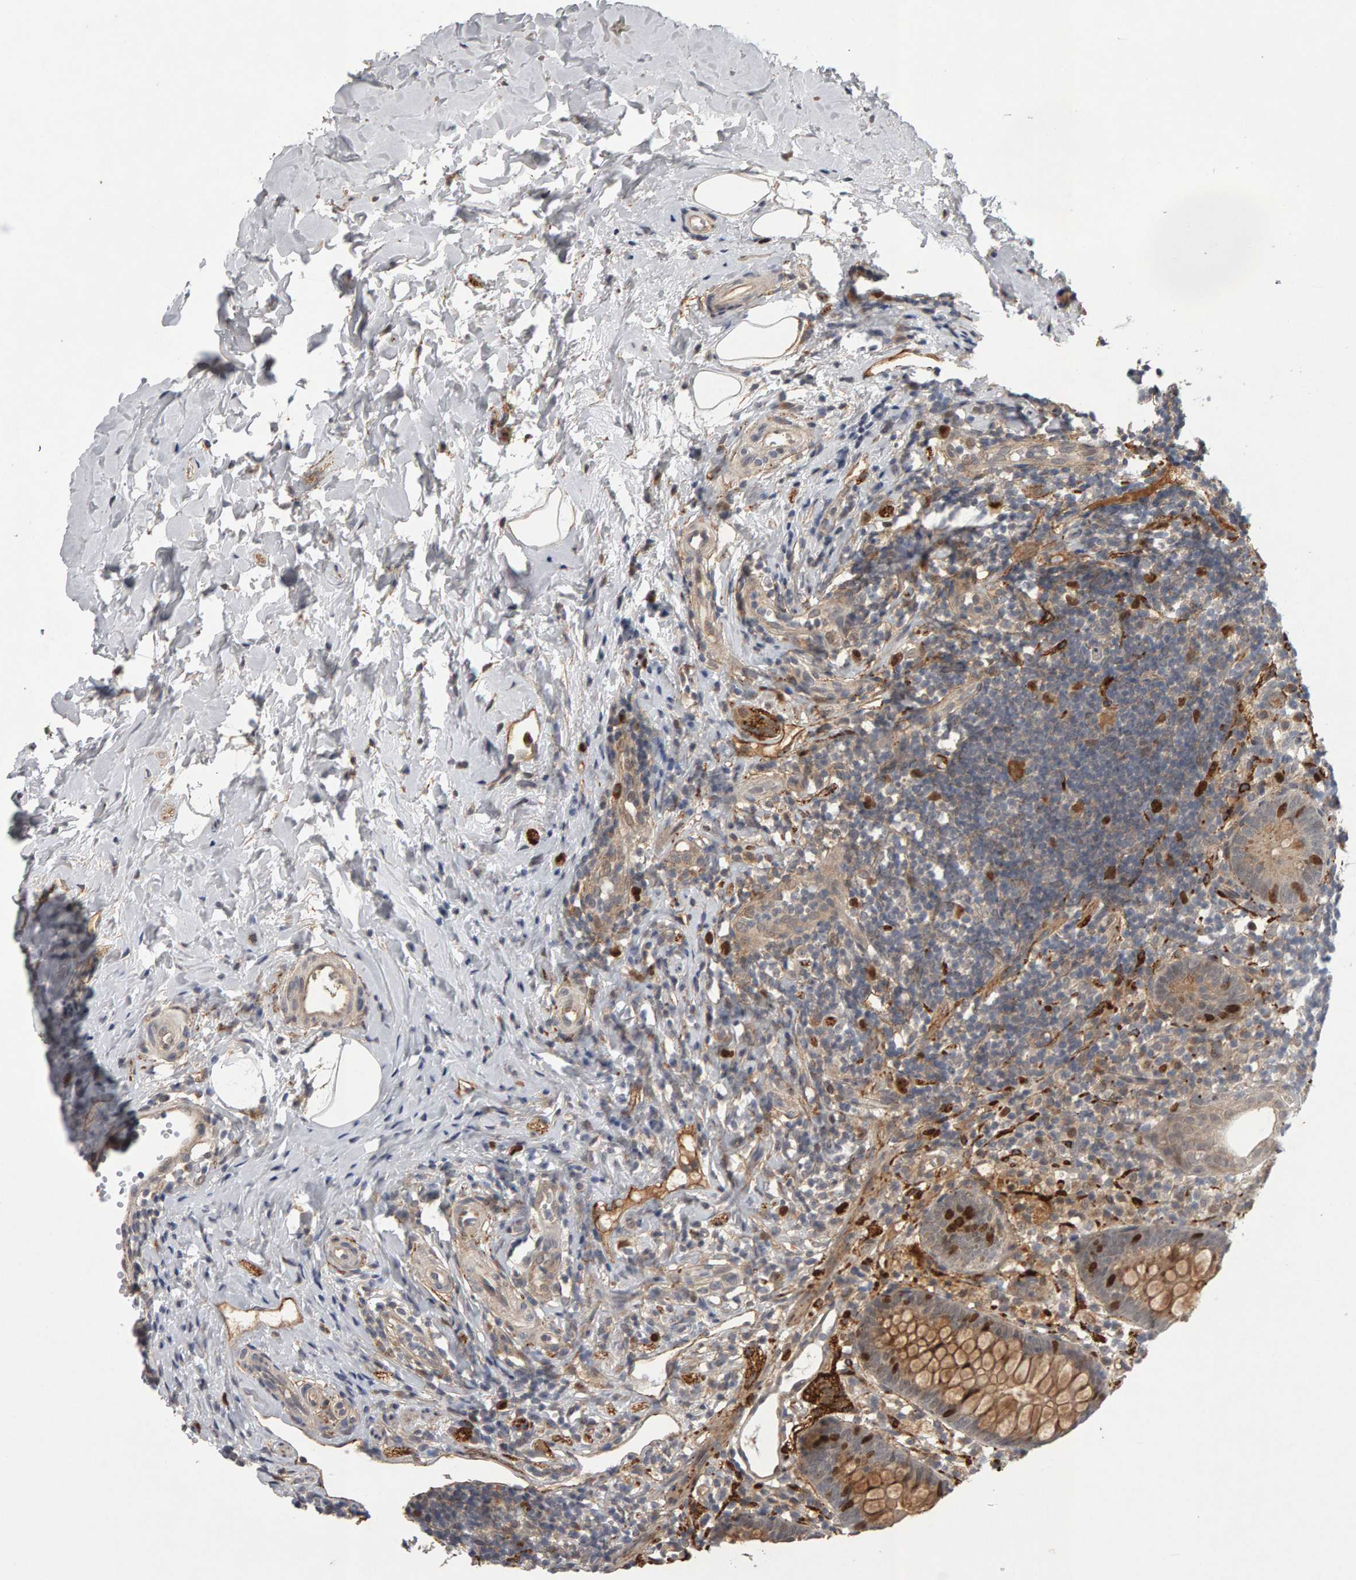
{"staining": {"intensity": "moderate", "quantity": "25%-75%", "location": "cytoplasmic/membranous,nuclear"}, "tissue": "appendix", "cell_type": "Glandular cells", "image_type": "normal", "snomed": [{"axis": "morphology", "description": "Normal tissue, NOS"}, {"axis": "topography", "description": "Appendix"}], "caption": "Human appendix stained for a protein (brown) exhibits moderate cytoplasmic/membranous,nuclear positive positivity in about 25%-75% of glandular cells.", "gene": "CDCA5", "patient": {"sex": "female", "age": 20}}